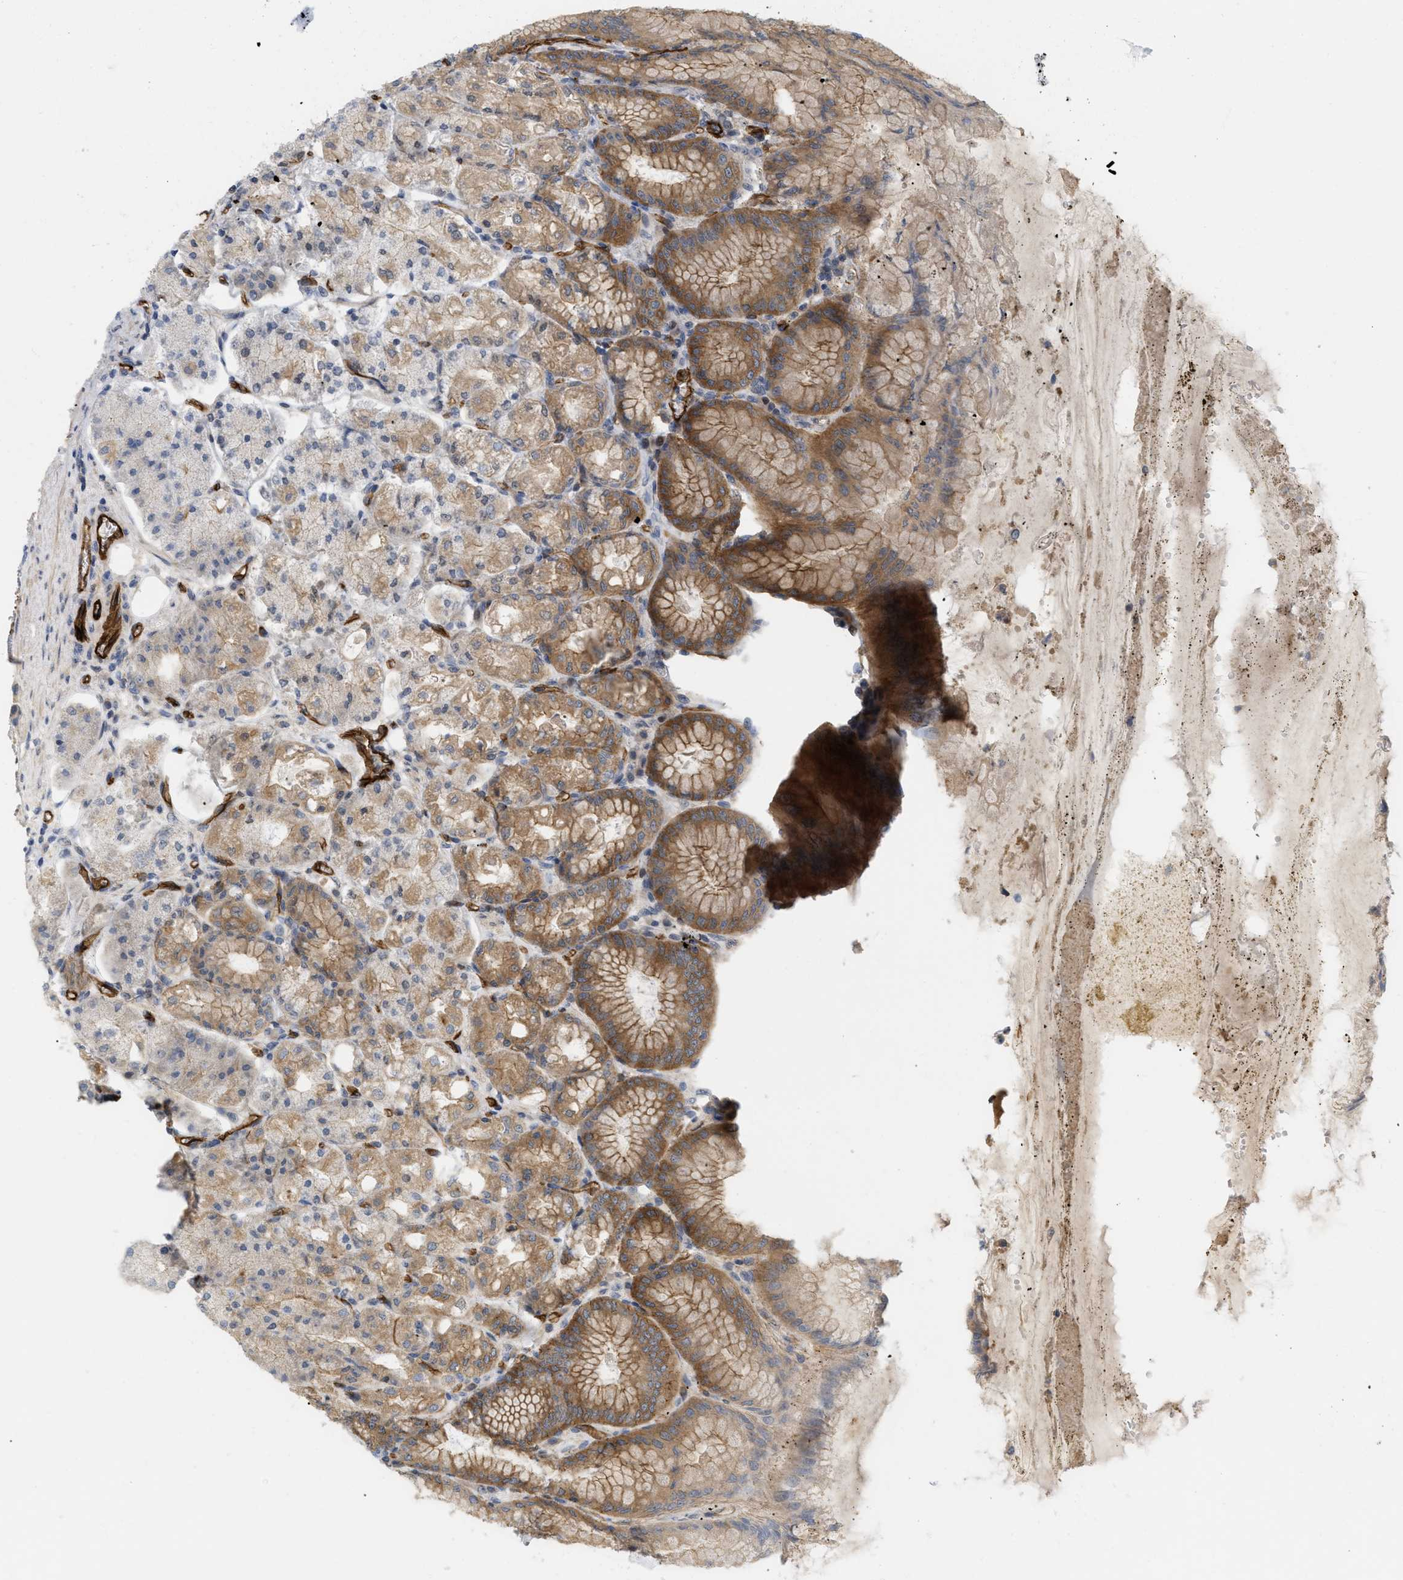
{"staining": {"intensity": "moderate", "quantity": ">75%", "location": "cytoplasmic/membranous"}, "tissue": "stomach", "cell_type": "Glandular cells", "image_type": "normal", "snomed": [{"axis": "morphology", "description": "Normal tissue, NOS"}, {"axis": "topography", "description": "Stomach, lower"}], "caption": "Brown immunohistochemical staining in benign stomach reveals moderate cytoplasmic/membranous expression in approximately >75% of glandular cells. The protein of interest is stained brown, and the nuclei are stained in blue (DAB (3,3'-diaminobenzidine) IHC with brightfield microscopy, high magnification).", "gene": "PALMD", "patient": {"sex": "male", "age": 71}}